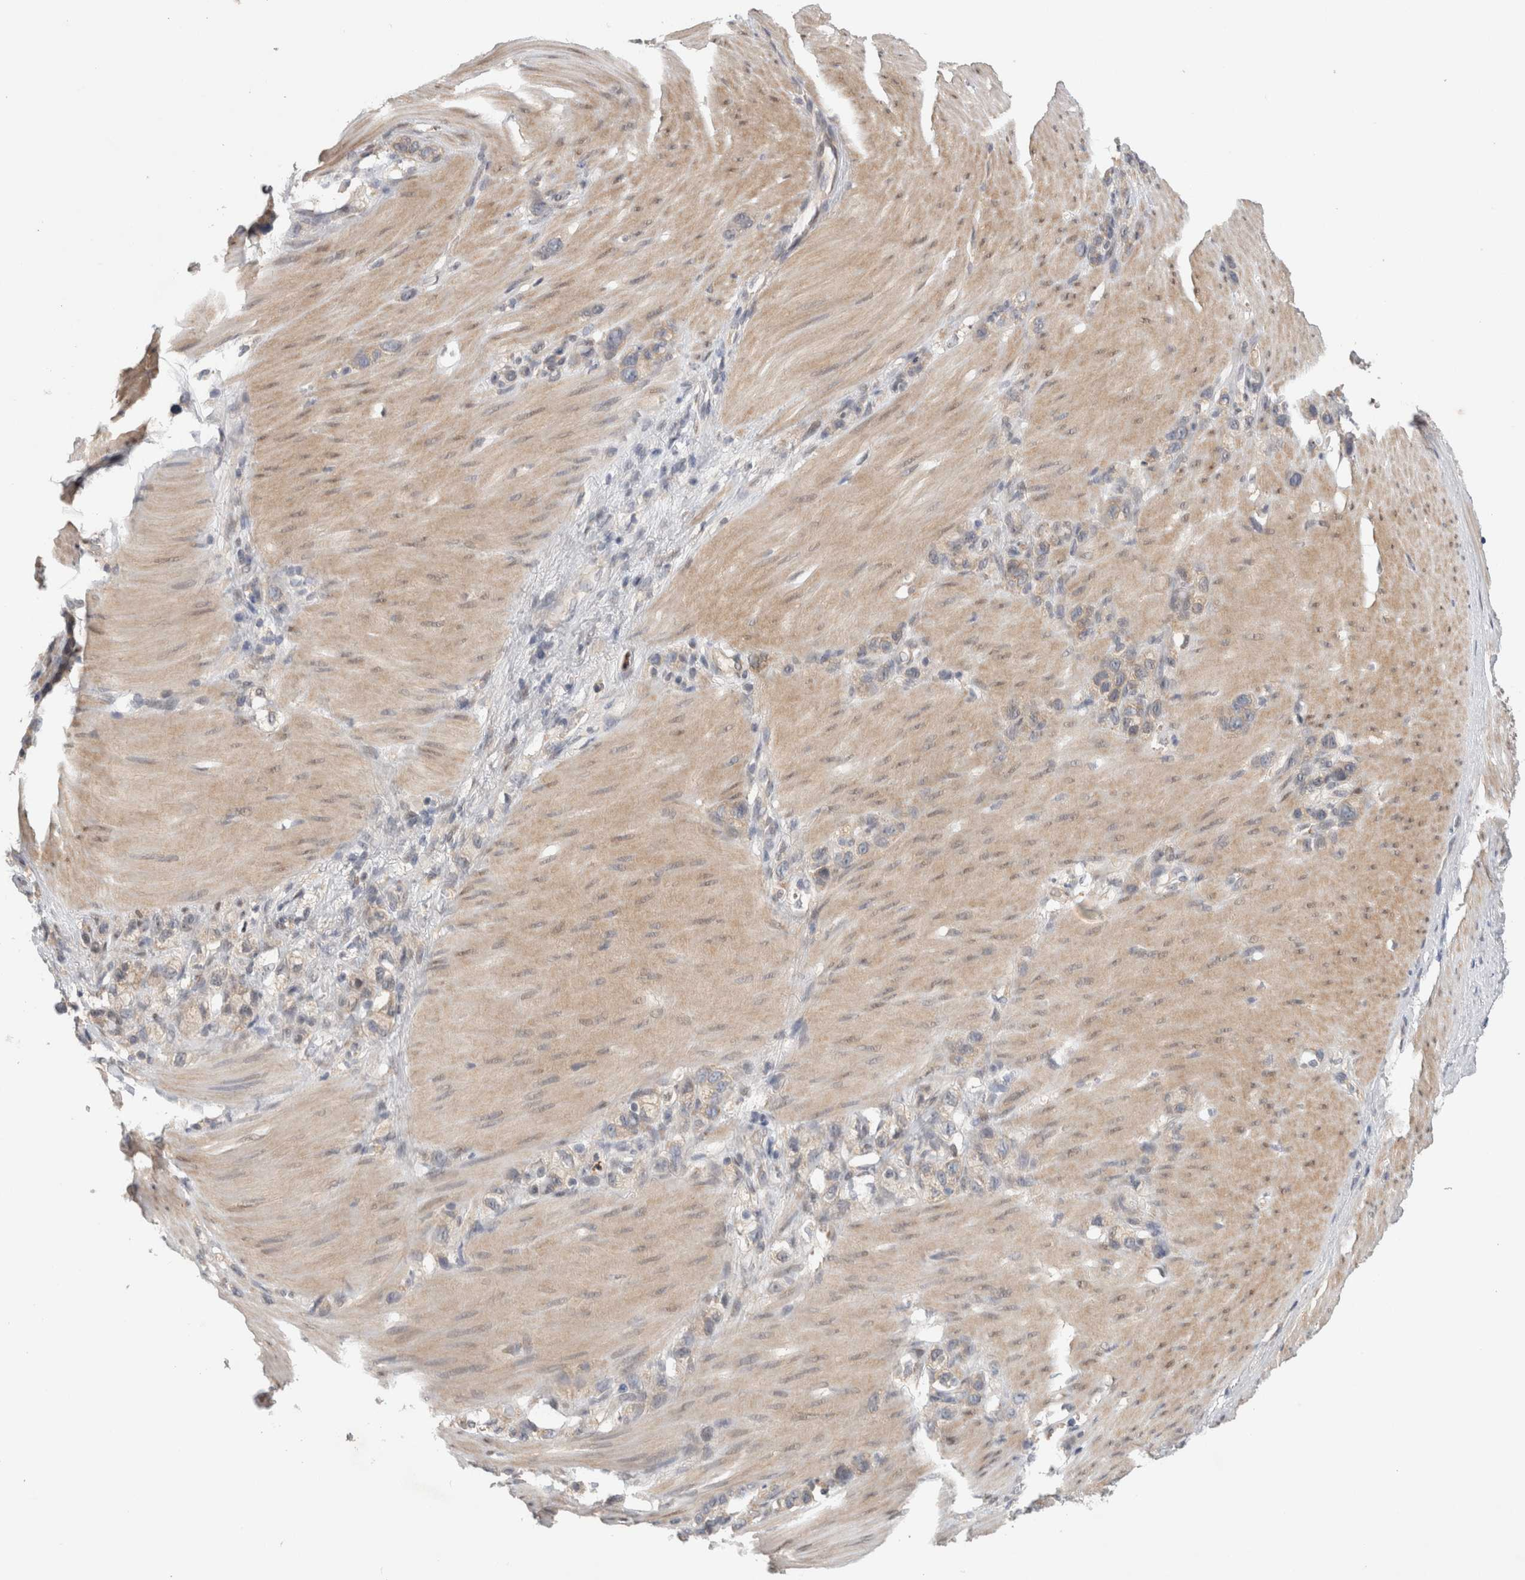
{"staining": {"intensity": "negative", "quantity": "none", "location": "none"}, "tissue": "stomach cancer", "cell_type": "Tumor cells", "image_type": "cancer", "snomed": [{"axis": "morphology", "description": "Normal tissue, NOS"}, {"axis": "morphology", "description": "Adenocarcinoma, NOS"}, {"axis": "morphology", "description": "Adenocarcinoma, High grade"}, {"axis": "topography", "description": "Stomach, upper"}, {"axis": "topography", "description": "Stomach"}], "caption": "The photomicrograph reveals no staining of tumor cells in stomach cancer.", "gene": "PIGP", "patient": {"sex": "female", "age": 65}}